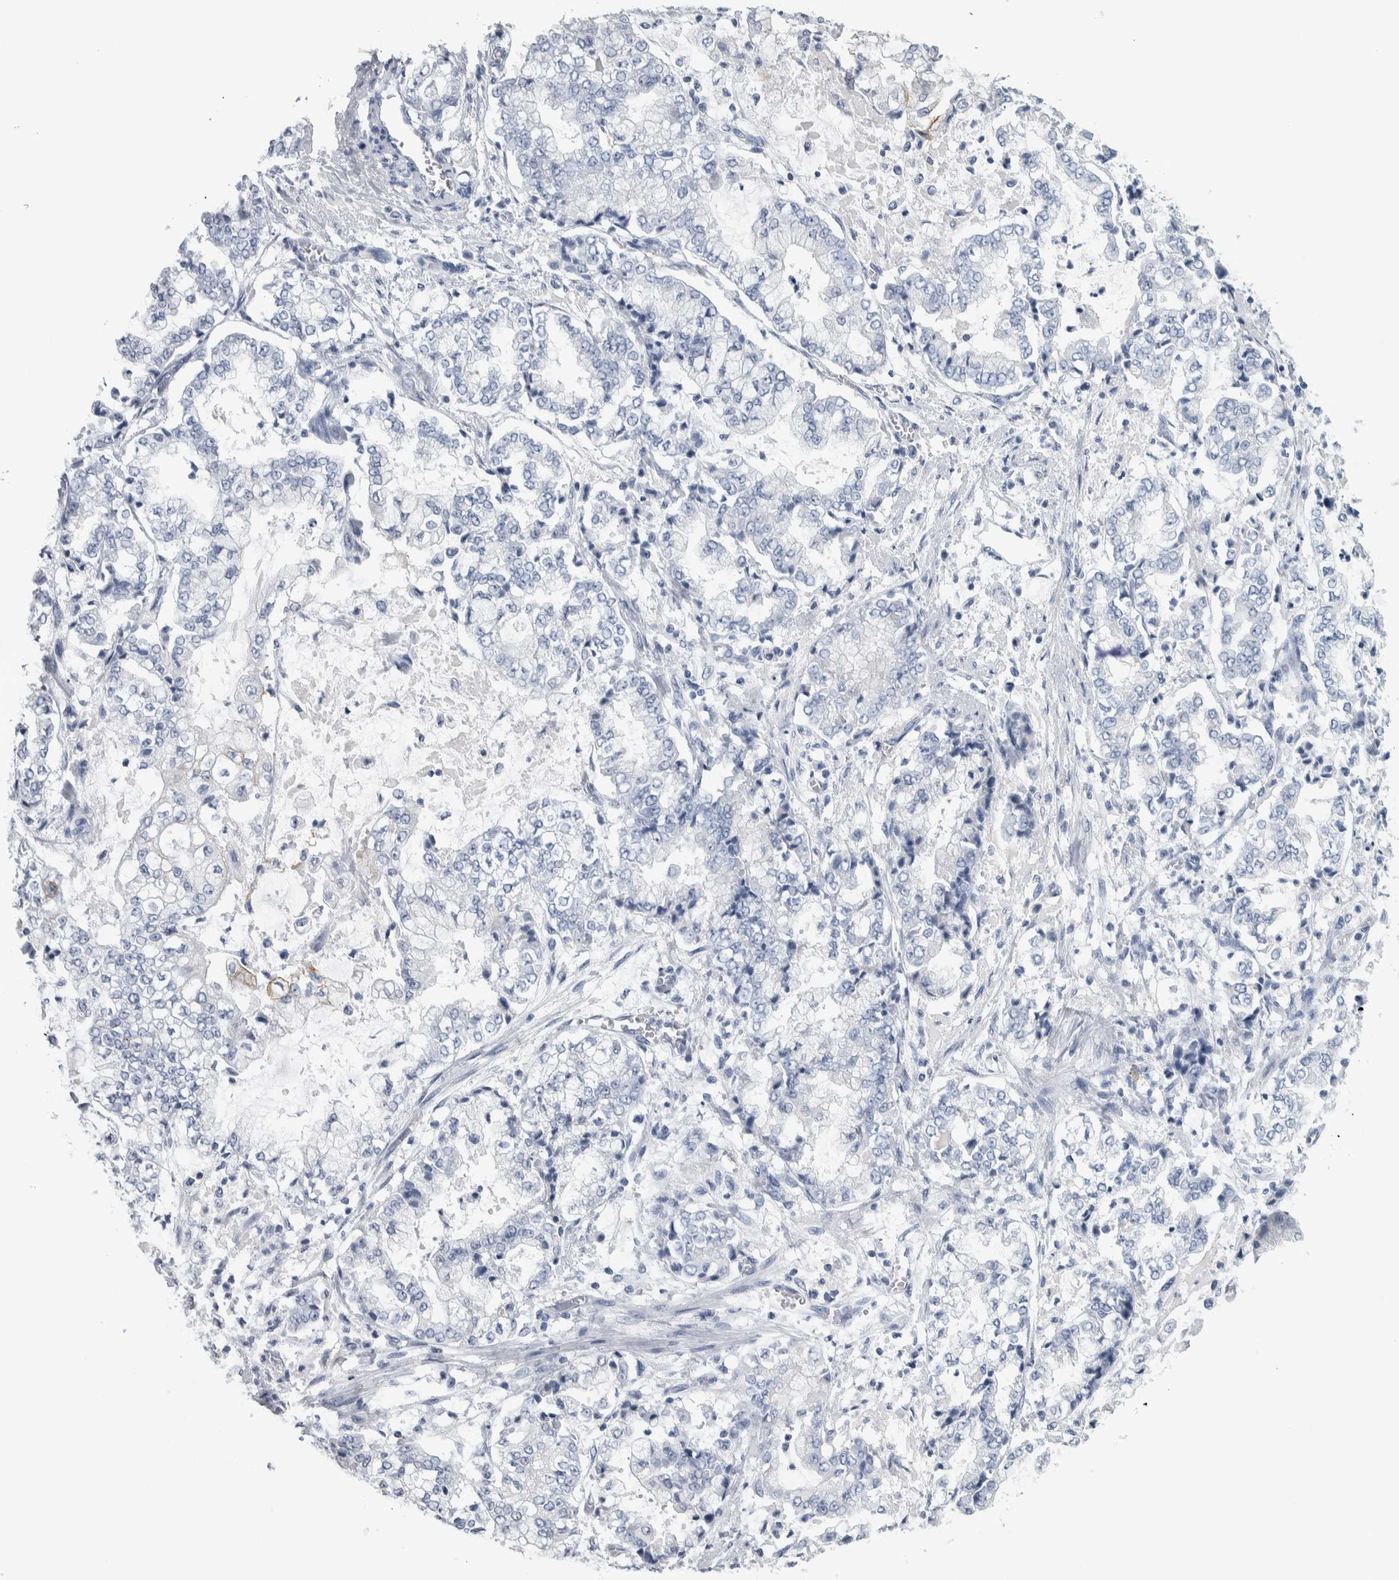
{"staining": {"intensity": "negative", "quantity": "none", "location": "none"}, "tissue": "stomach cancer", "cell_type": "Tumor cells", "image_type": "cancer", "snomed": [{"axis": "morphology", "description": "Adenocarcinoma, NOS"}, {"axis": "topography", "description": "Stomach"}], "caption": "Human adenocarcinoma (stomach) stained for a protein using immunohistochemistry shows no positivity in tumor cells.", "gene": "CDH17", "patient": {"sex": "male", "age": 76}}